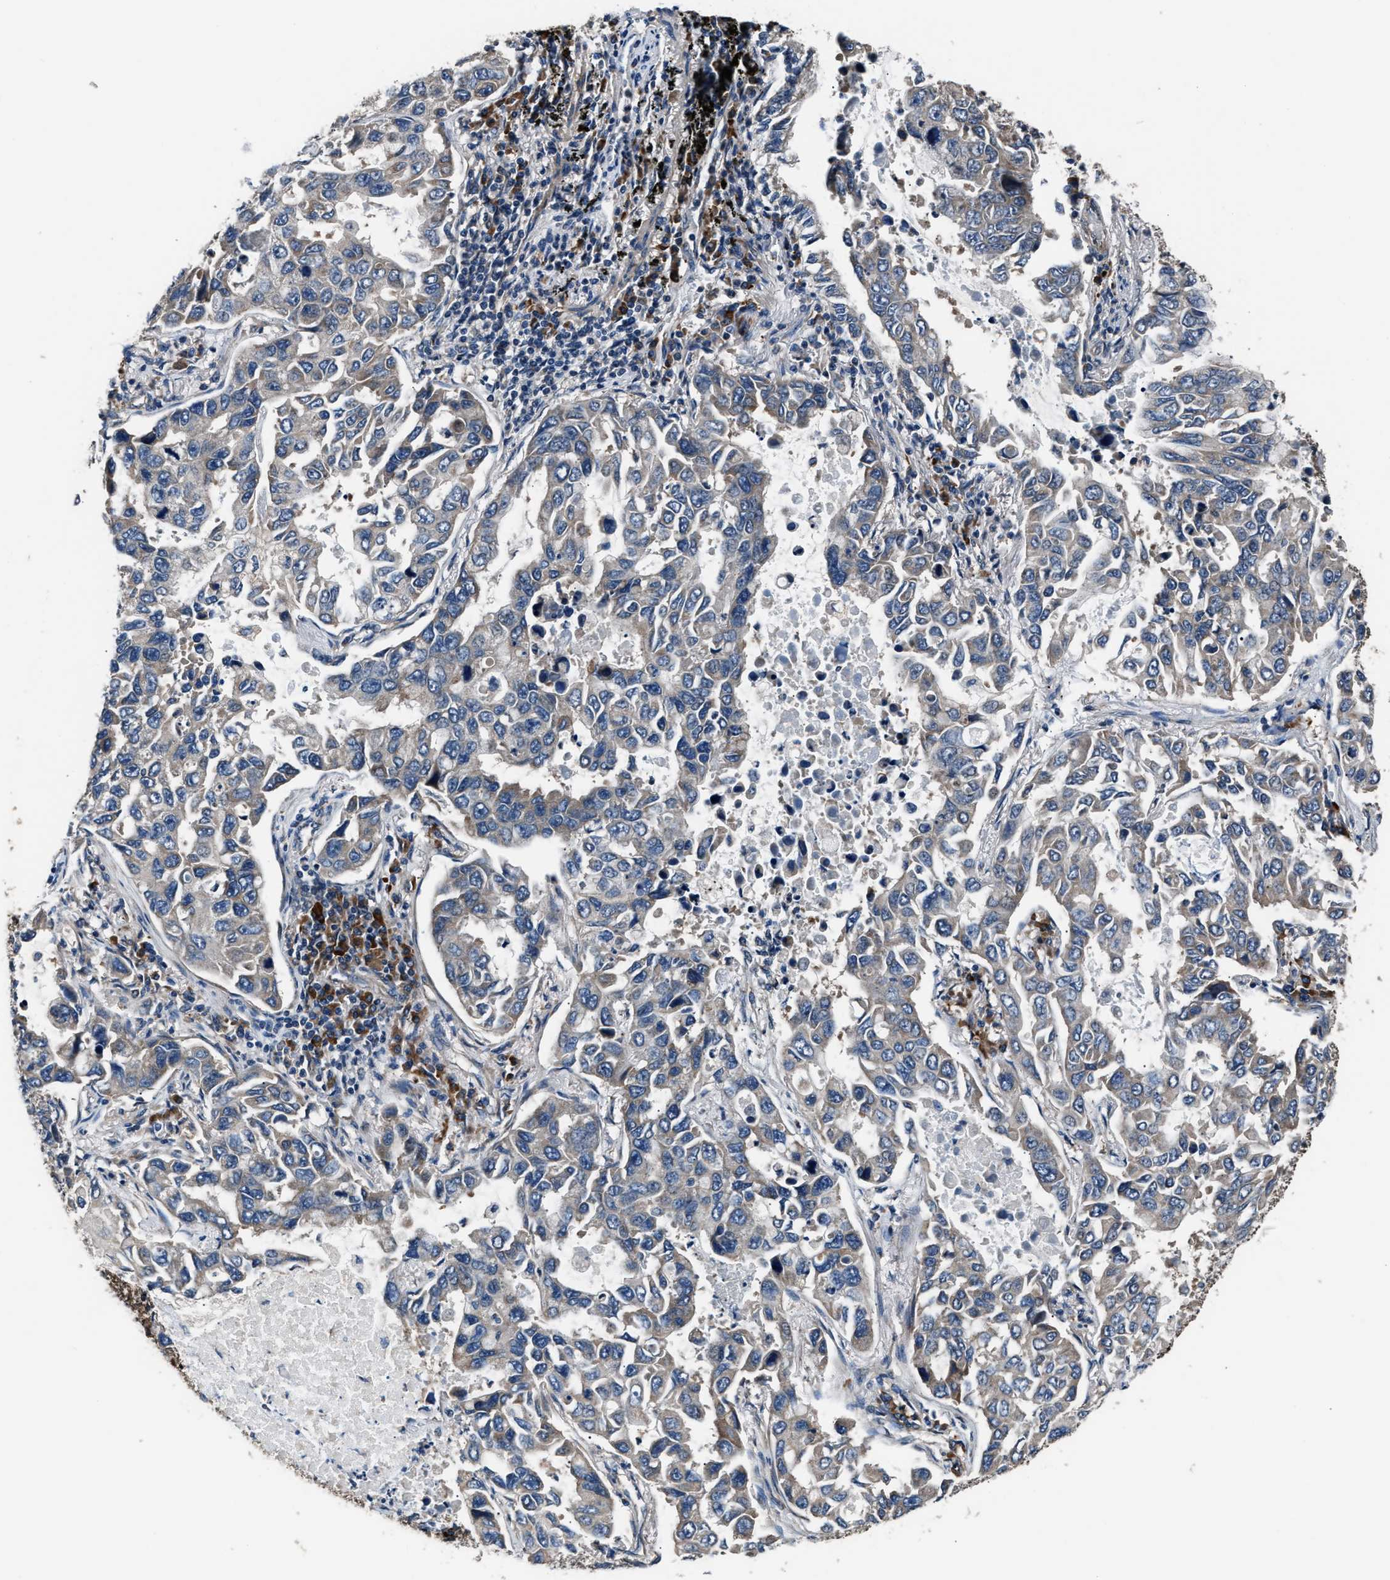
{"staining": {"intensity": "moderate", "quantity": "25%-75%", "location": "cytoplasmic/membranous"}, "tissue": "lung cancer", "cell_type": "Tumor cells", "image_type": "cancer", "snomed": [{"axis": "morphology", "description": "Adenocarcinoma, NOS"}, {"axis": "topography", "description": "Lung"}], "caption": "Immunohistochemical staining of human adenocarcinoma (lung) exhibits medium levels of moderate cytoplasmic/membranous protein positivity in about 25%-75% of tumor cells. Nuclei are stained in blue.", "gene": "IMPDH2", "patient": {"sex": "male", "age": 64}}